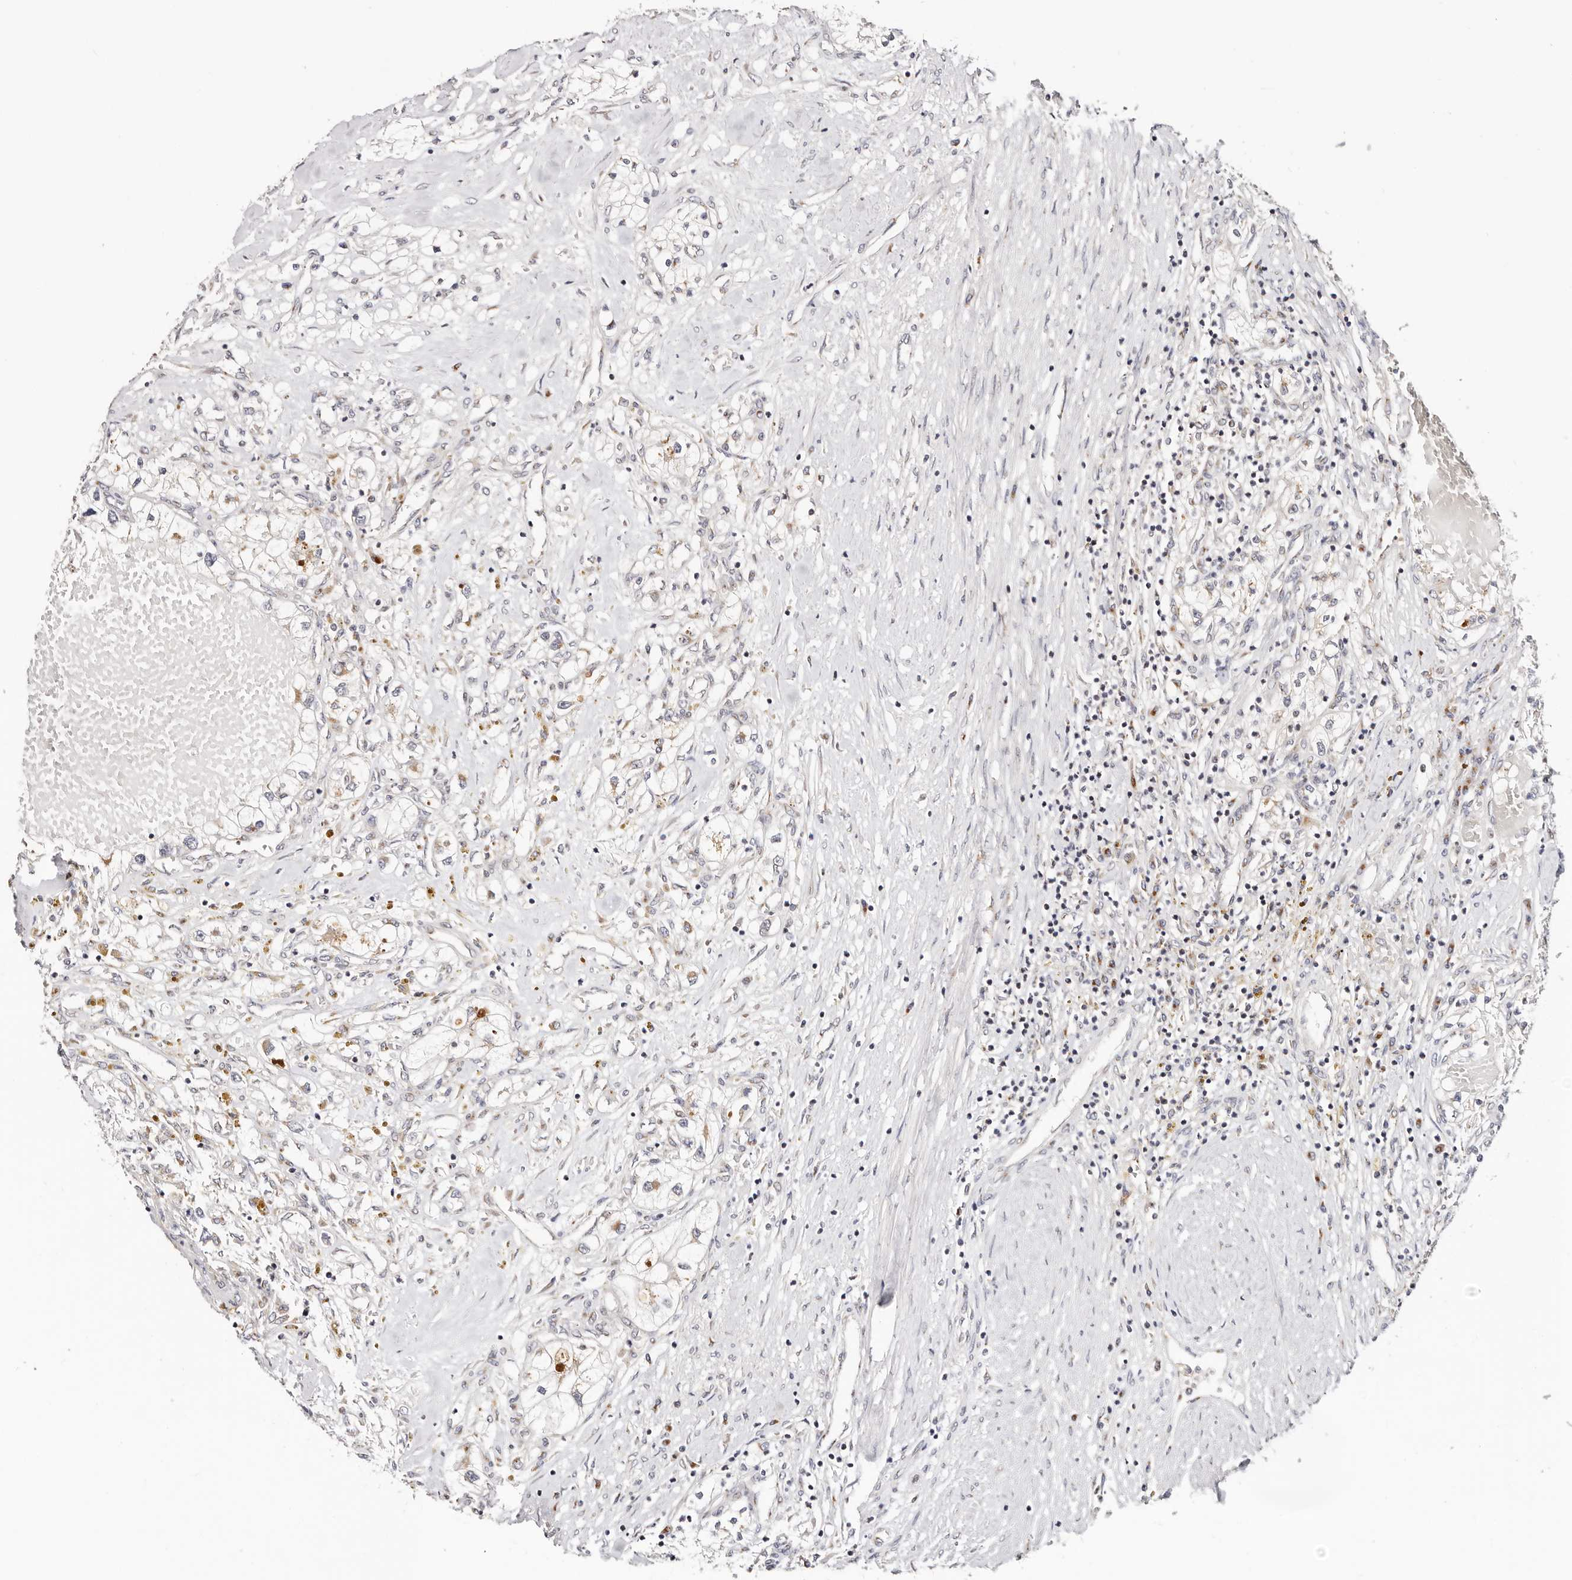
{"staining": {"intensity": "negative", "quantity": "none", "location": "none"}, "tissue": "renal cancer", "cell_type": "Tumor cells", "image_type": "cancer", "snomed": [{"axis": "morphology", "description": "Normal tissue, NOS"}, {"axis": "morphology", "description": "Adenocarcinoma, NOS"}, {"axis": "topography", "description": "Kidney"}], "caption": "Immunohistochemical staining of renal cancer (adenocarcinoma) shows no significant staining in tumor cells.", "gene": "VIPAS39", "patient": {"sex": "male", "age": 68}}